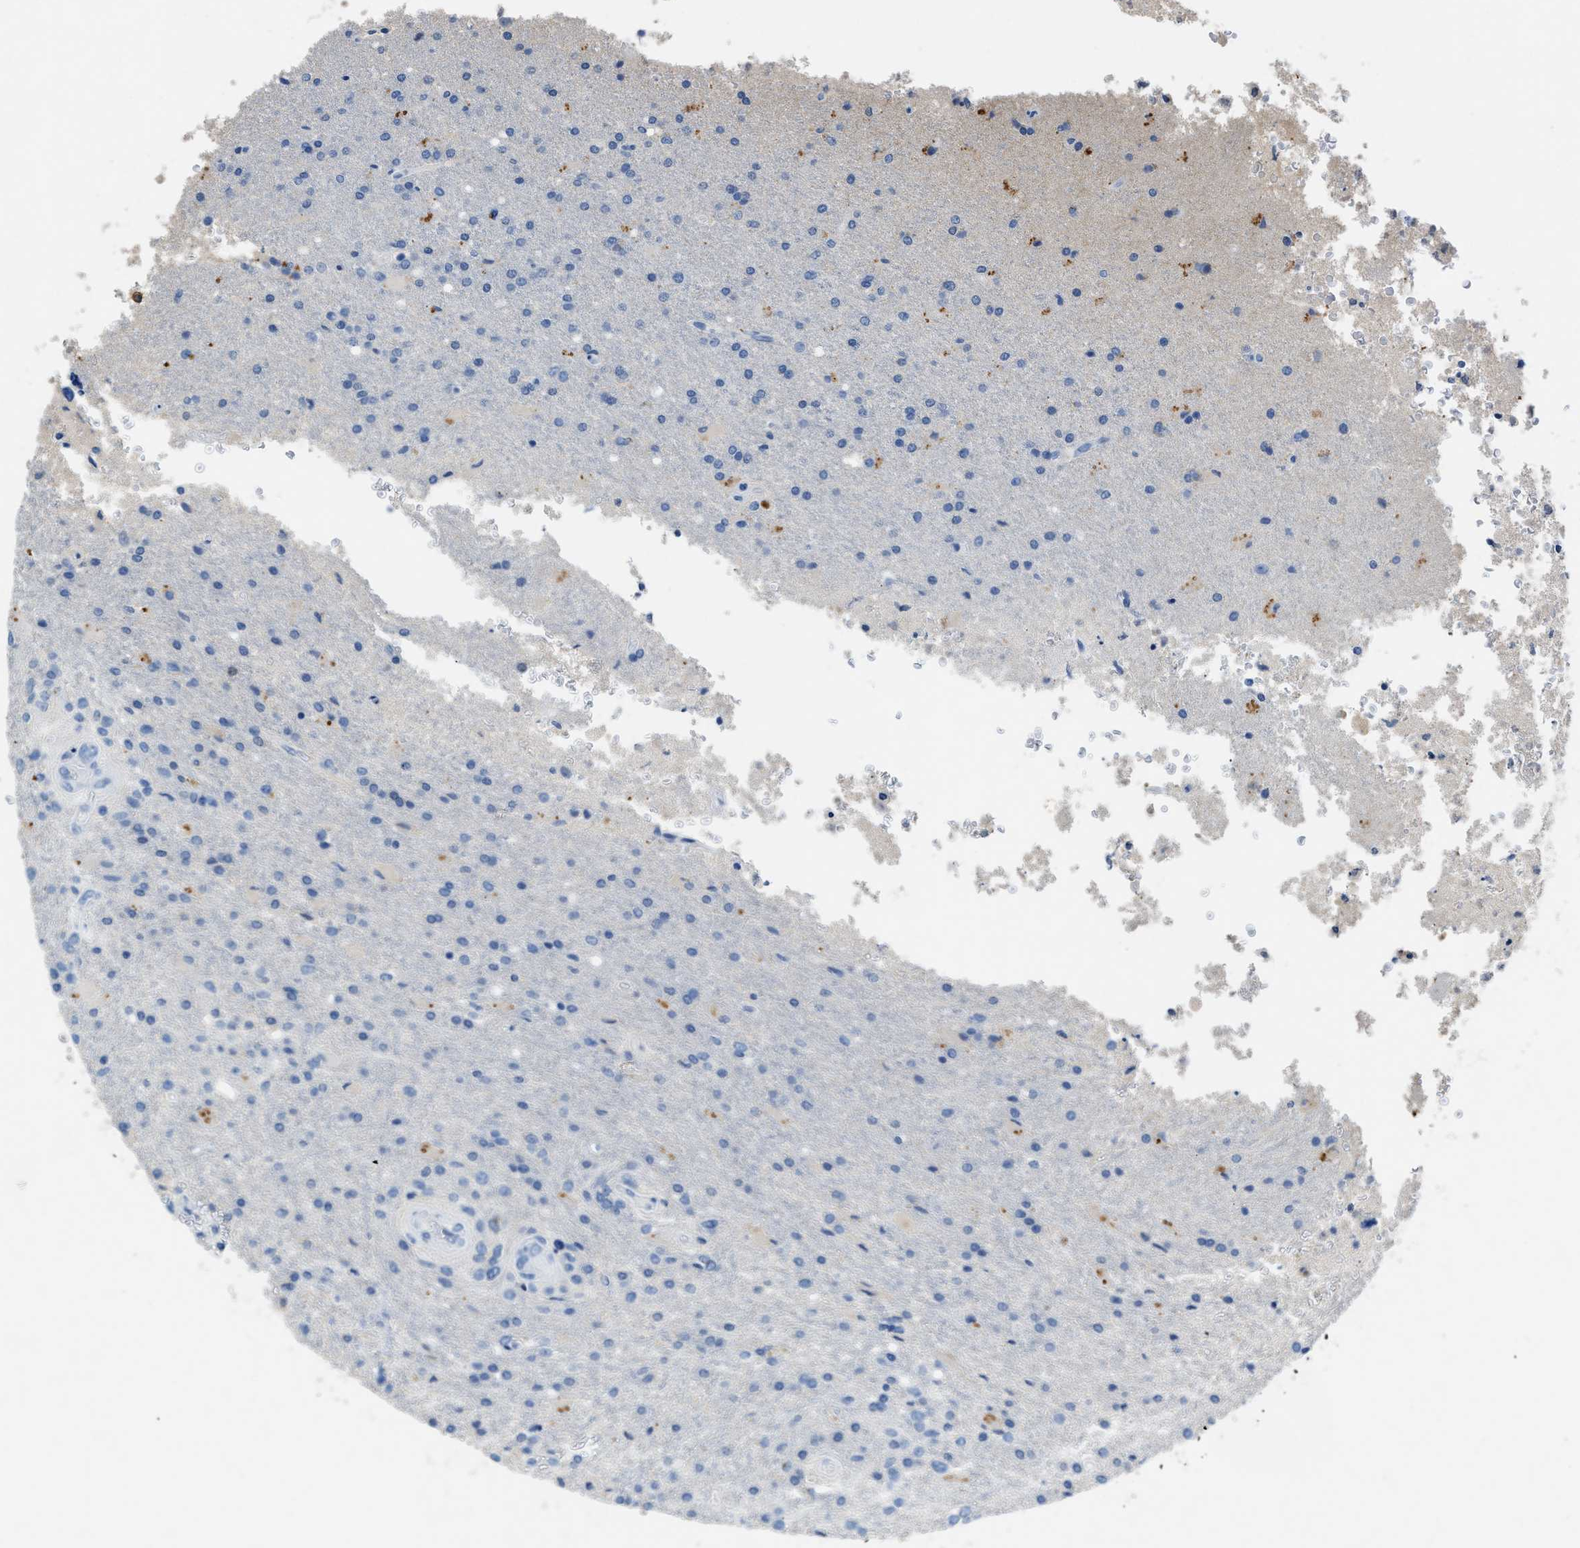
{"staining": {"intensity": "negative", "quantity": "none", "location": "none"}, "tissue": "glioma", "cell_type": "Tumor cells", "image_type": "cancer", "snomed": [{"axis": "morphology", "description": "Normal tissue, NOS"}, {"axis": "morphology", "description": "Glioma, malignant, High grade"}, {"axis": "topography", "description": "Cerebral cortex"}], "caption": "The histopathology image exhibits no staining of tumor cells in malignant glioma (high-grade). Nuclei are stained in blue.", "gene": "SPEG", "patient": {"sex": "male", "age": 77}}